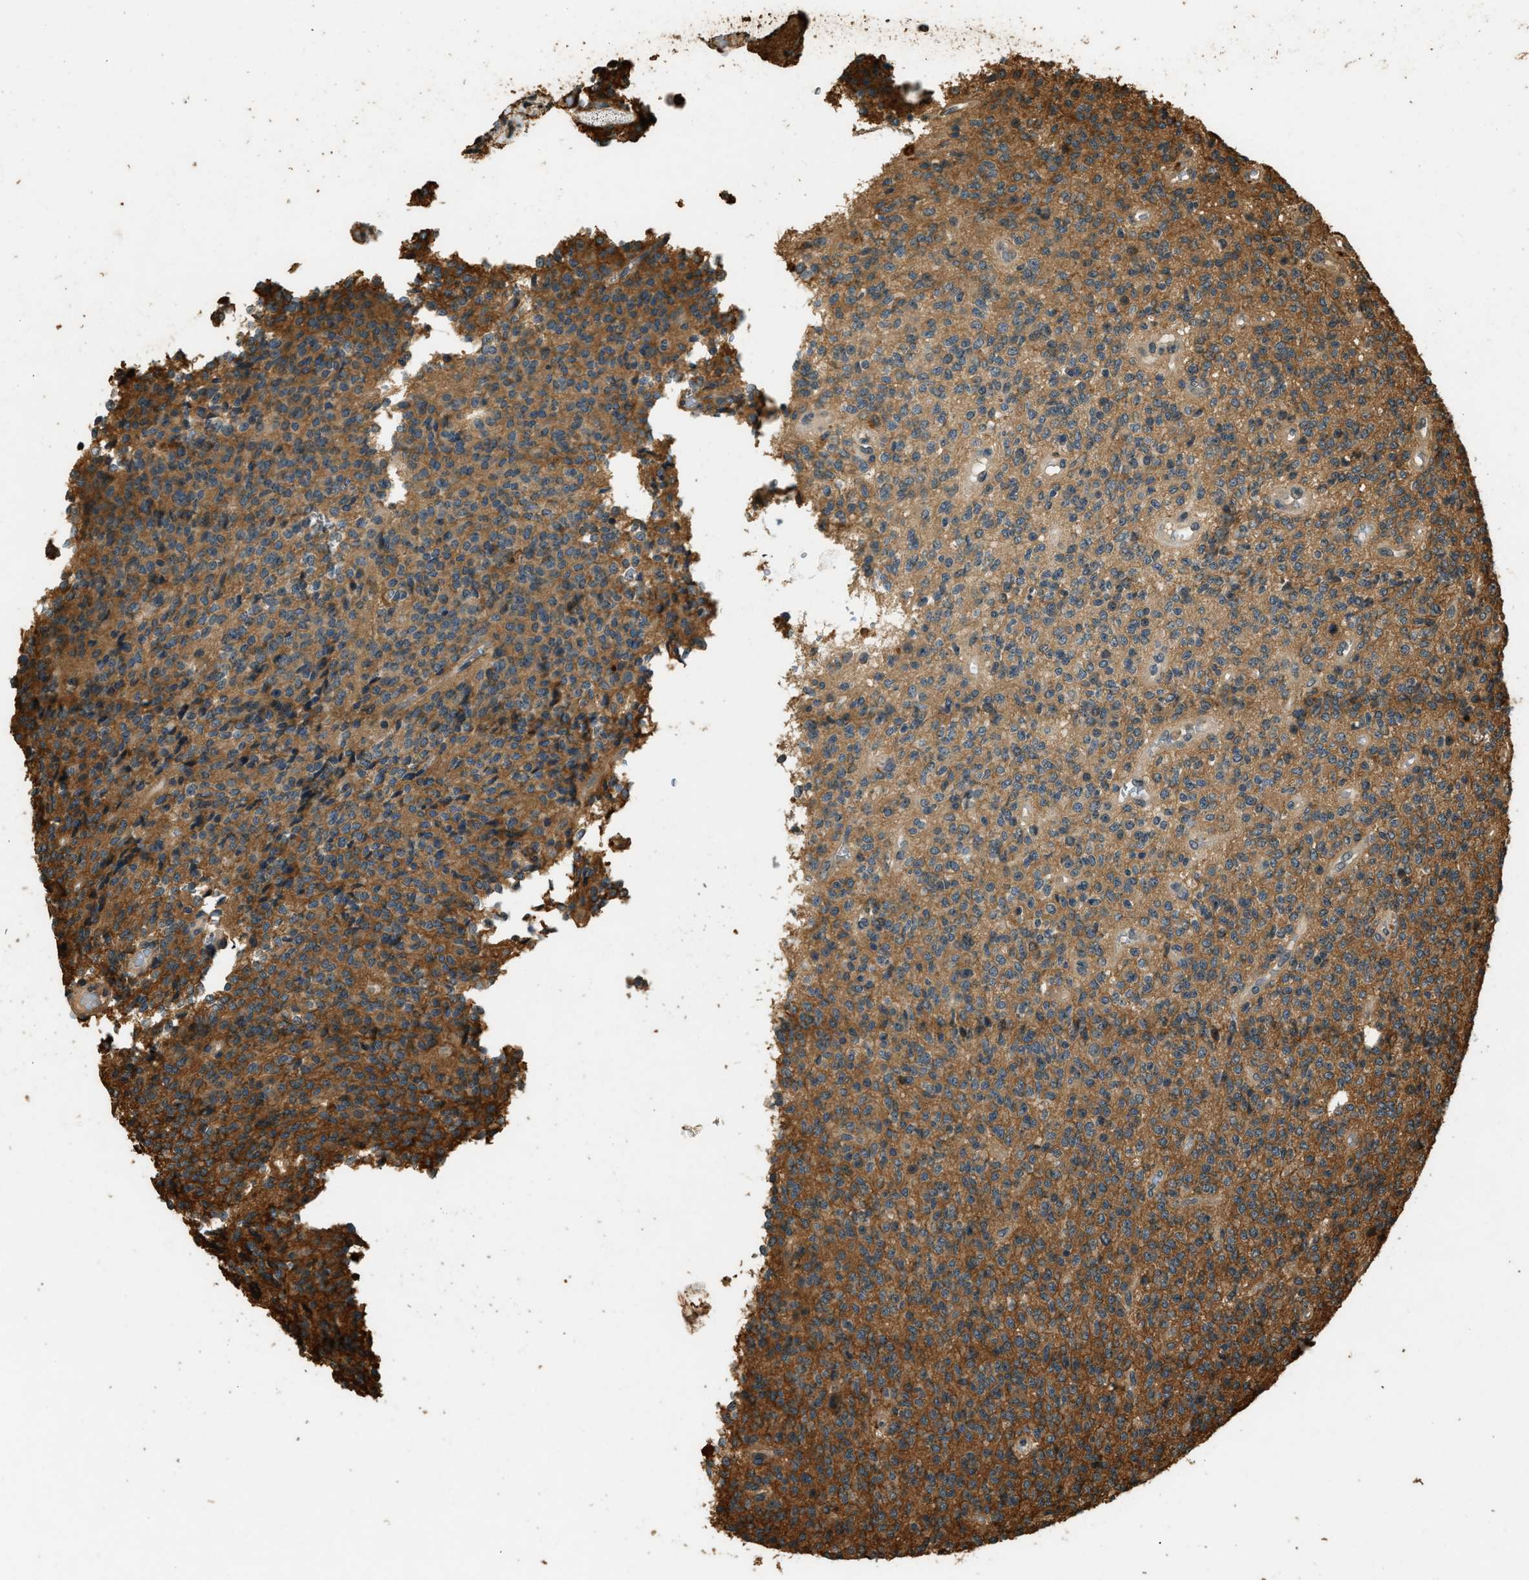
{"staining": {"intensity": "moderate", "quantity": ">75%", "location": "cytoplasmic/membranous"}, "tissue": "glioma", "cell_type": "Tumor cells", "image_type": "cancer", "snomed": [{"axis": "morphology", "description": "Glioma, malignant, High grade"}, {"axis": "topography", "description": "Brain"}], "caption": "Protein staining of malignant high-grade glioma tissue demonstrates moderate cytoplasmic/membranous expression in about >75% of tumor cells.", "gene": "RAP2A", "patient": {"sex": "male", "age": 34}}